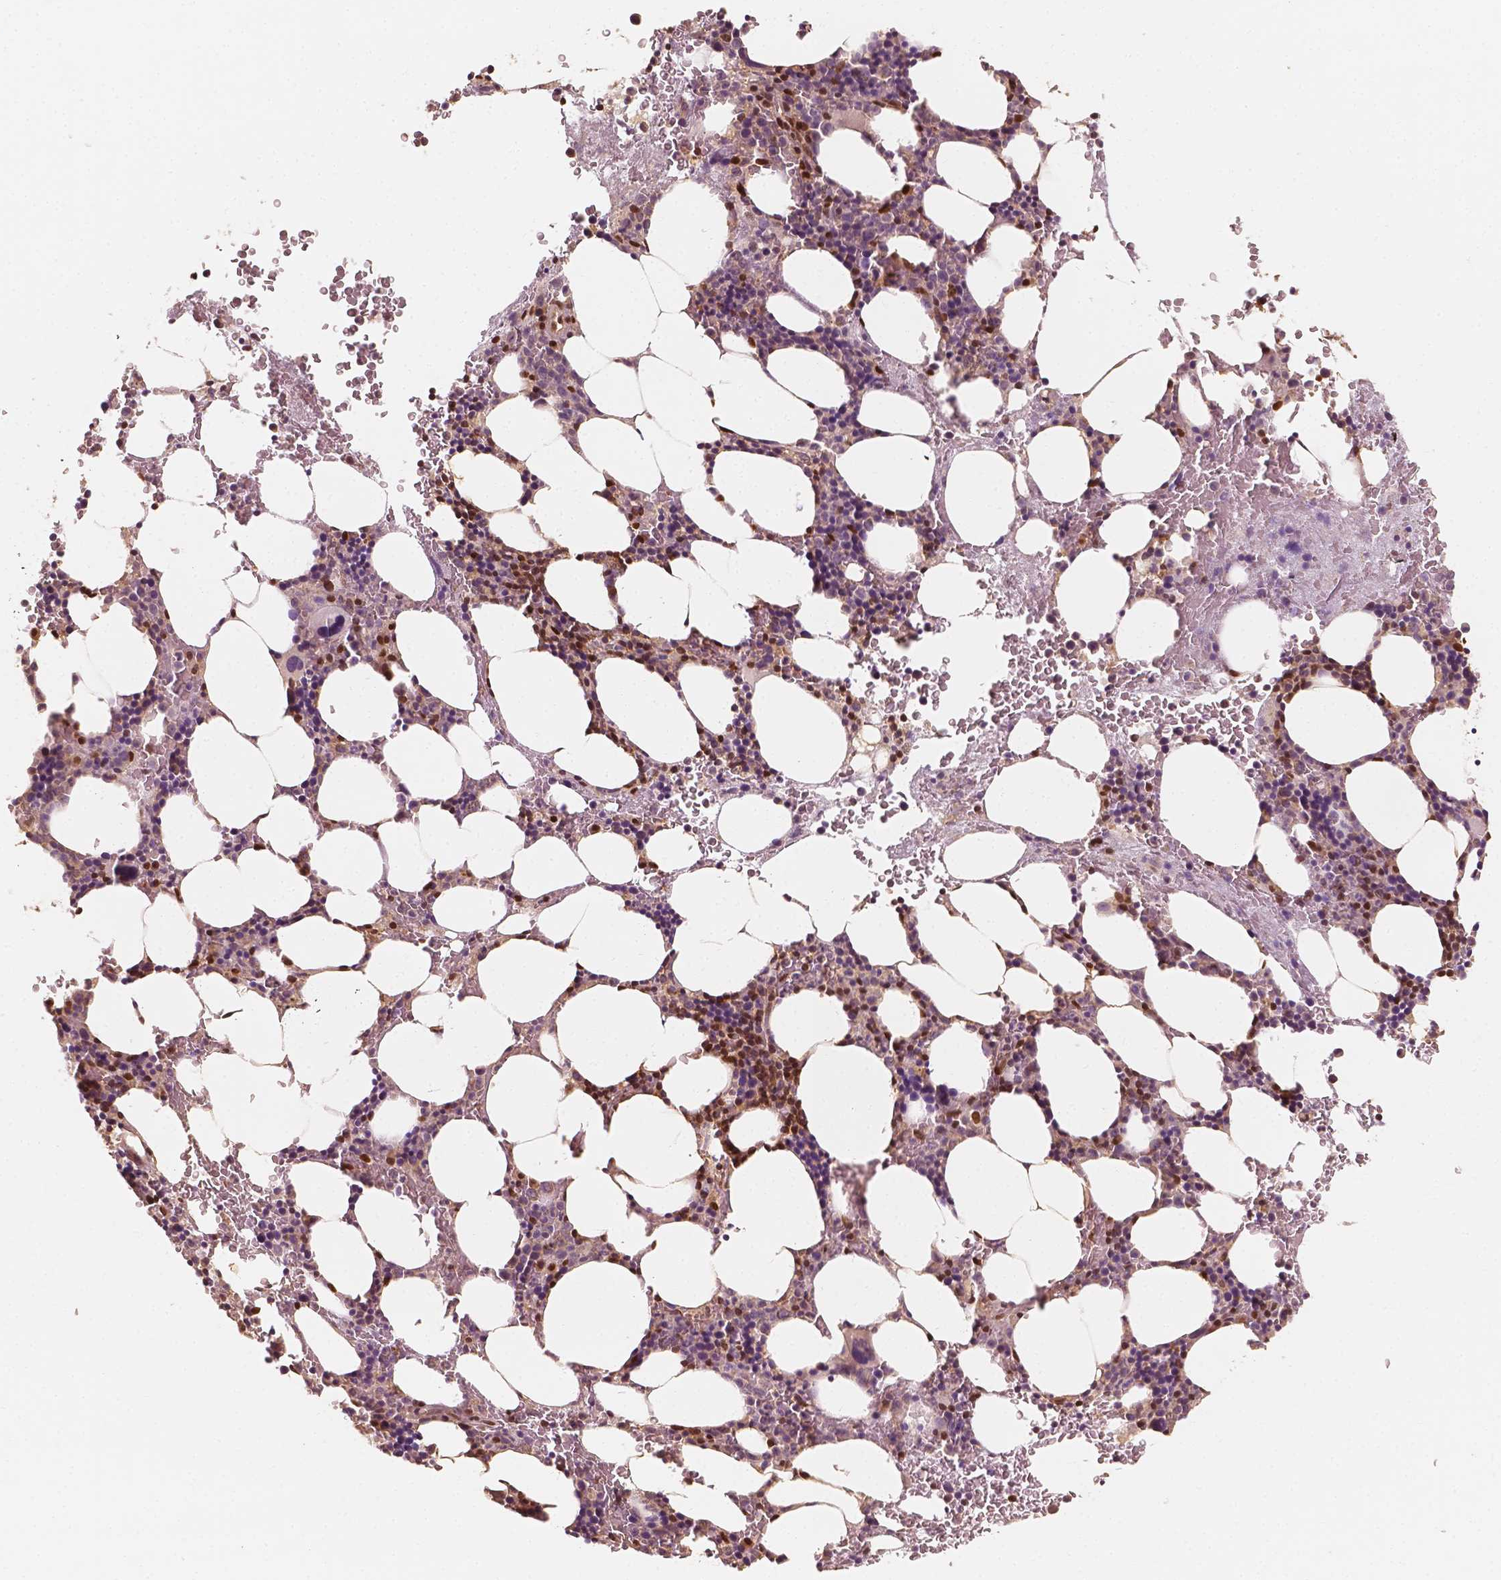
{"staining": {"intensity": "moderate", "quantity": "25%-75%", "location": "nuclear"}, "tissue": "bone marrow", "cell_type": "Hematopoietic cells", "image_type": "normal", "snomed": [{"axis": "morphology", "description": "Normal tissue, NOS"}, {"axis": "topography", "description": "Bone marrow"}], "caption": "Hematopoietic cells display medium levels of moderate nuclear staining in approximately 25%-75% of cells in unremarkable bone marrow.", "gene": "TBC1D17", "patient": {"sex": "male", "age": 77}}